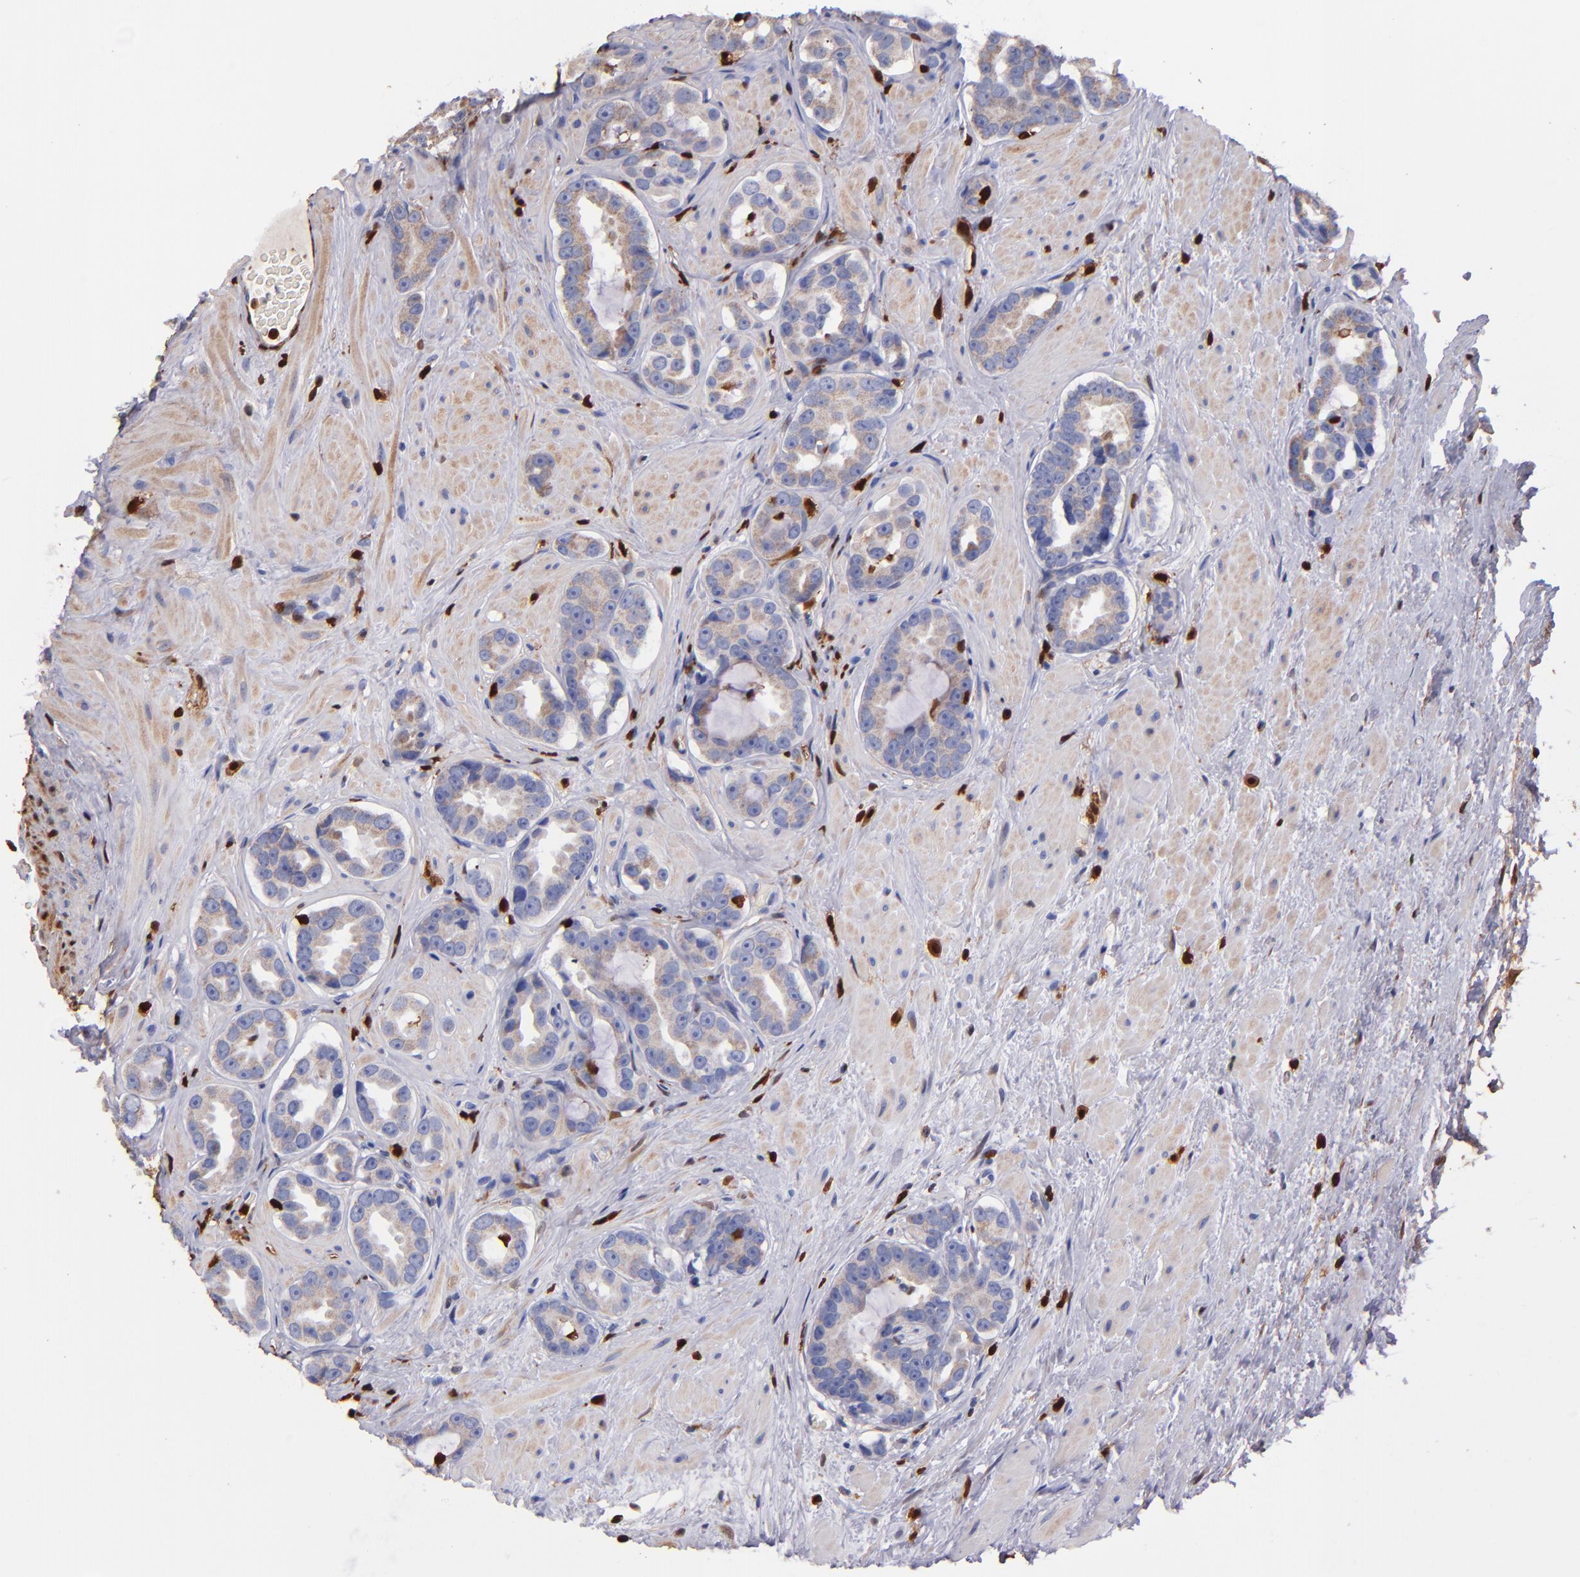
{"staining": {"intensity": "weak", "quantity": ">75%", "location": "cytoplasmic/membranous"}, "tissue": "prostate cancer", "cell_type": "Tumor cells", "image_type": "cancer", "snomed": [{"axis": "morphology", "description": "Adenocarcinoma, Low grade"}, {"axis": "topography", "description": "Prostate"}], "caption": "The micrograph reveals staining of prostate cancer (low-grade adenocarcinoma), revealing weak cytoplasmic/membranous protein expression (brown color) within tumor cells.", "gene": "S100A4", "patient": {"sex": "male", "age": 59}}